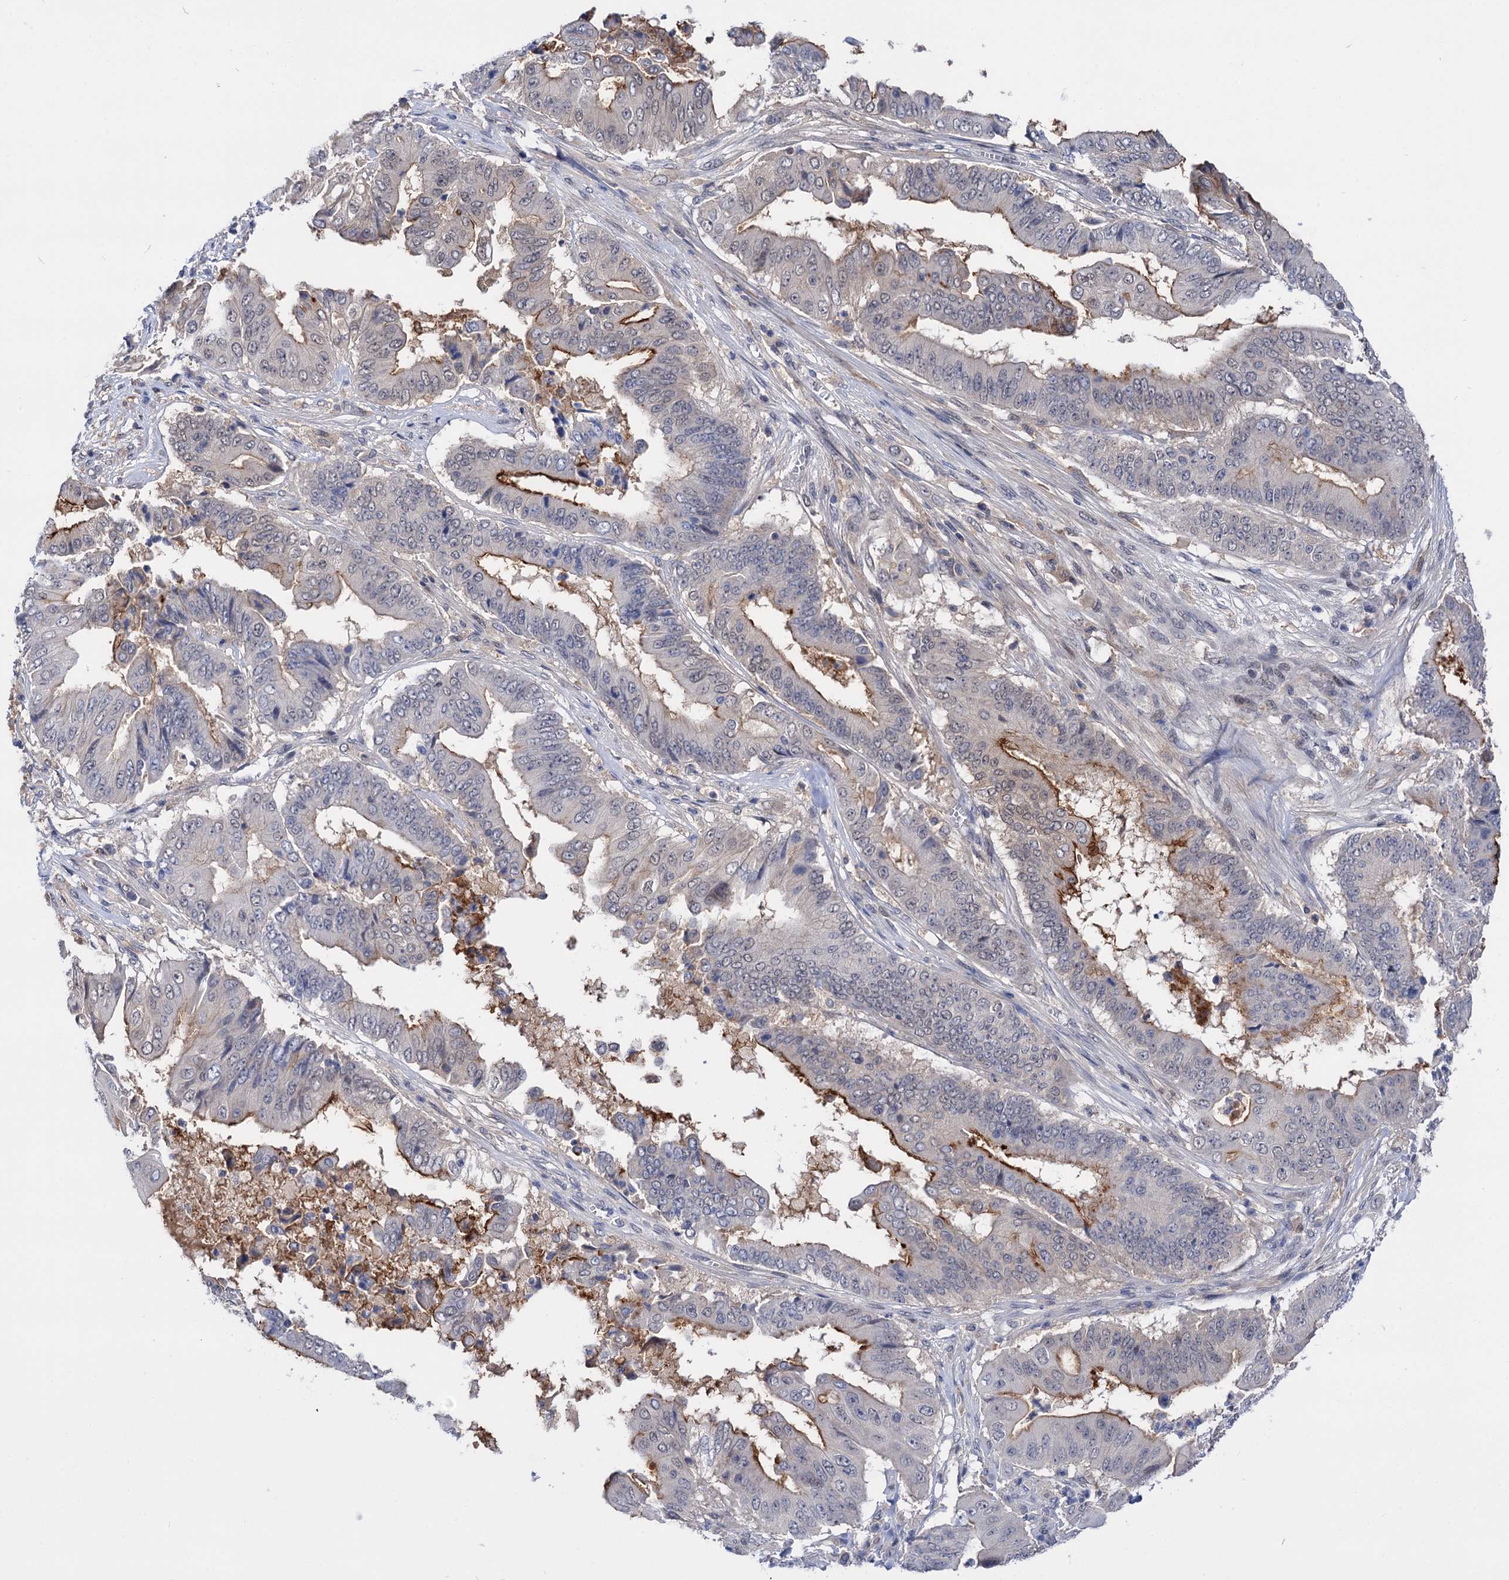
{"staining": {"intensity": "moderate", "quantity": "<25%", "location": "cytoplasmic/membranous"}, "tissue": "pancreatic cancer", "cell_type": "Tumor cells", "image_type": "cancer", "snomed": [{"axis": "morphology", "description": "Adenocarcinoma, NOS"}, {"axis": "topography", "description": "Pancreas"}], "caption": "Immunohistochemical staining of pancreatic adenocarcinoma displays moderate cytoplasmic/membranous protein positivity in approximately <25% of tumor cells.", "gene": "NEK10", "patient": {"sex": "female", "age": 77}}